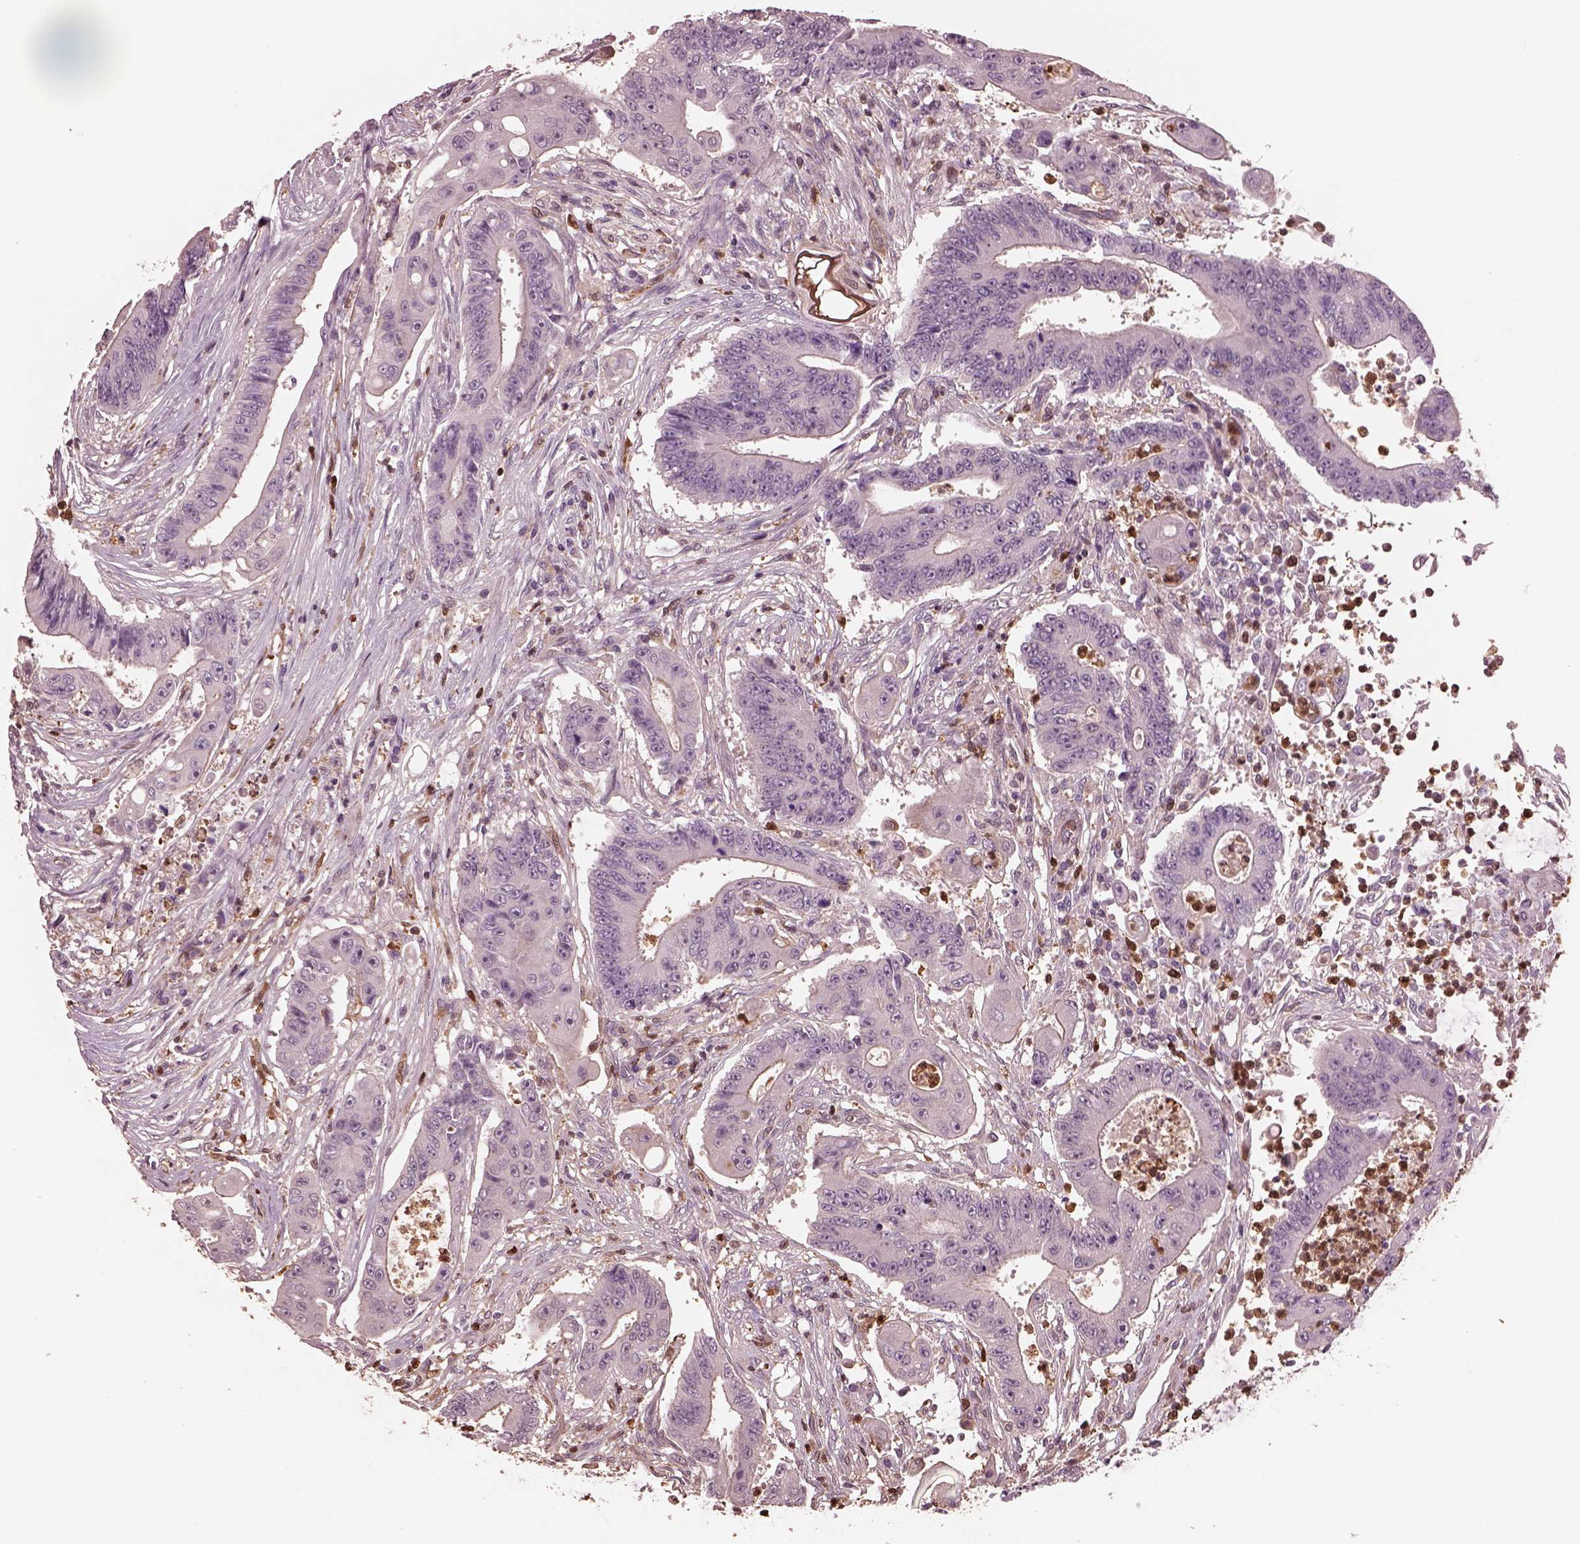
{"staining": {"intensity": "negative", "quantity": "none", "location": "none"}, "tissue": "colorectal cancer", "cell_type": "Tumor cells", "image_type": "cancer", "snomed": [{"axis": "morphology", "description": "Adenocarcinoma, NOS"}, {"axis": "topography", "description": "Rectum"}], "caption": "An image of colorectal cancer (adenocarcinoma) stained for a protein shows no brown staining in tumor cells. Nuclei are stained in blue.", "gene": "IL31RA", "patient": {"sex": "male", "age": 54}}